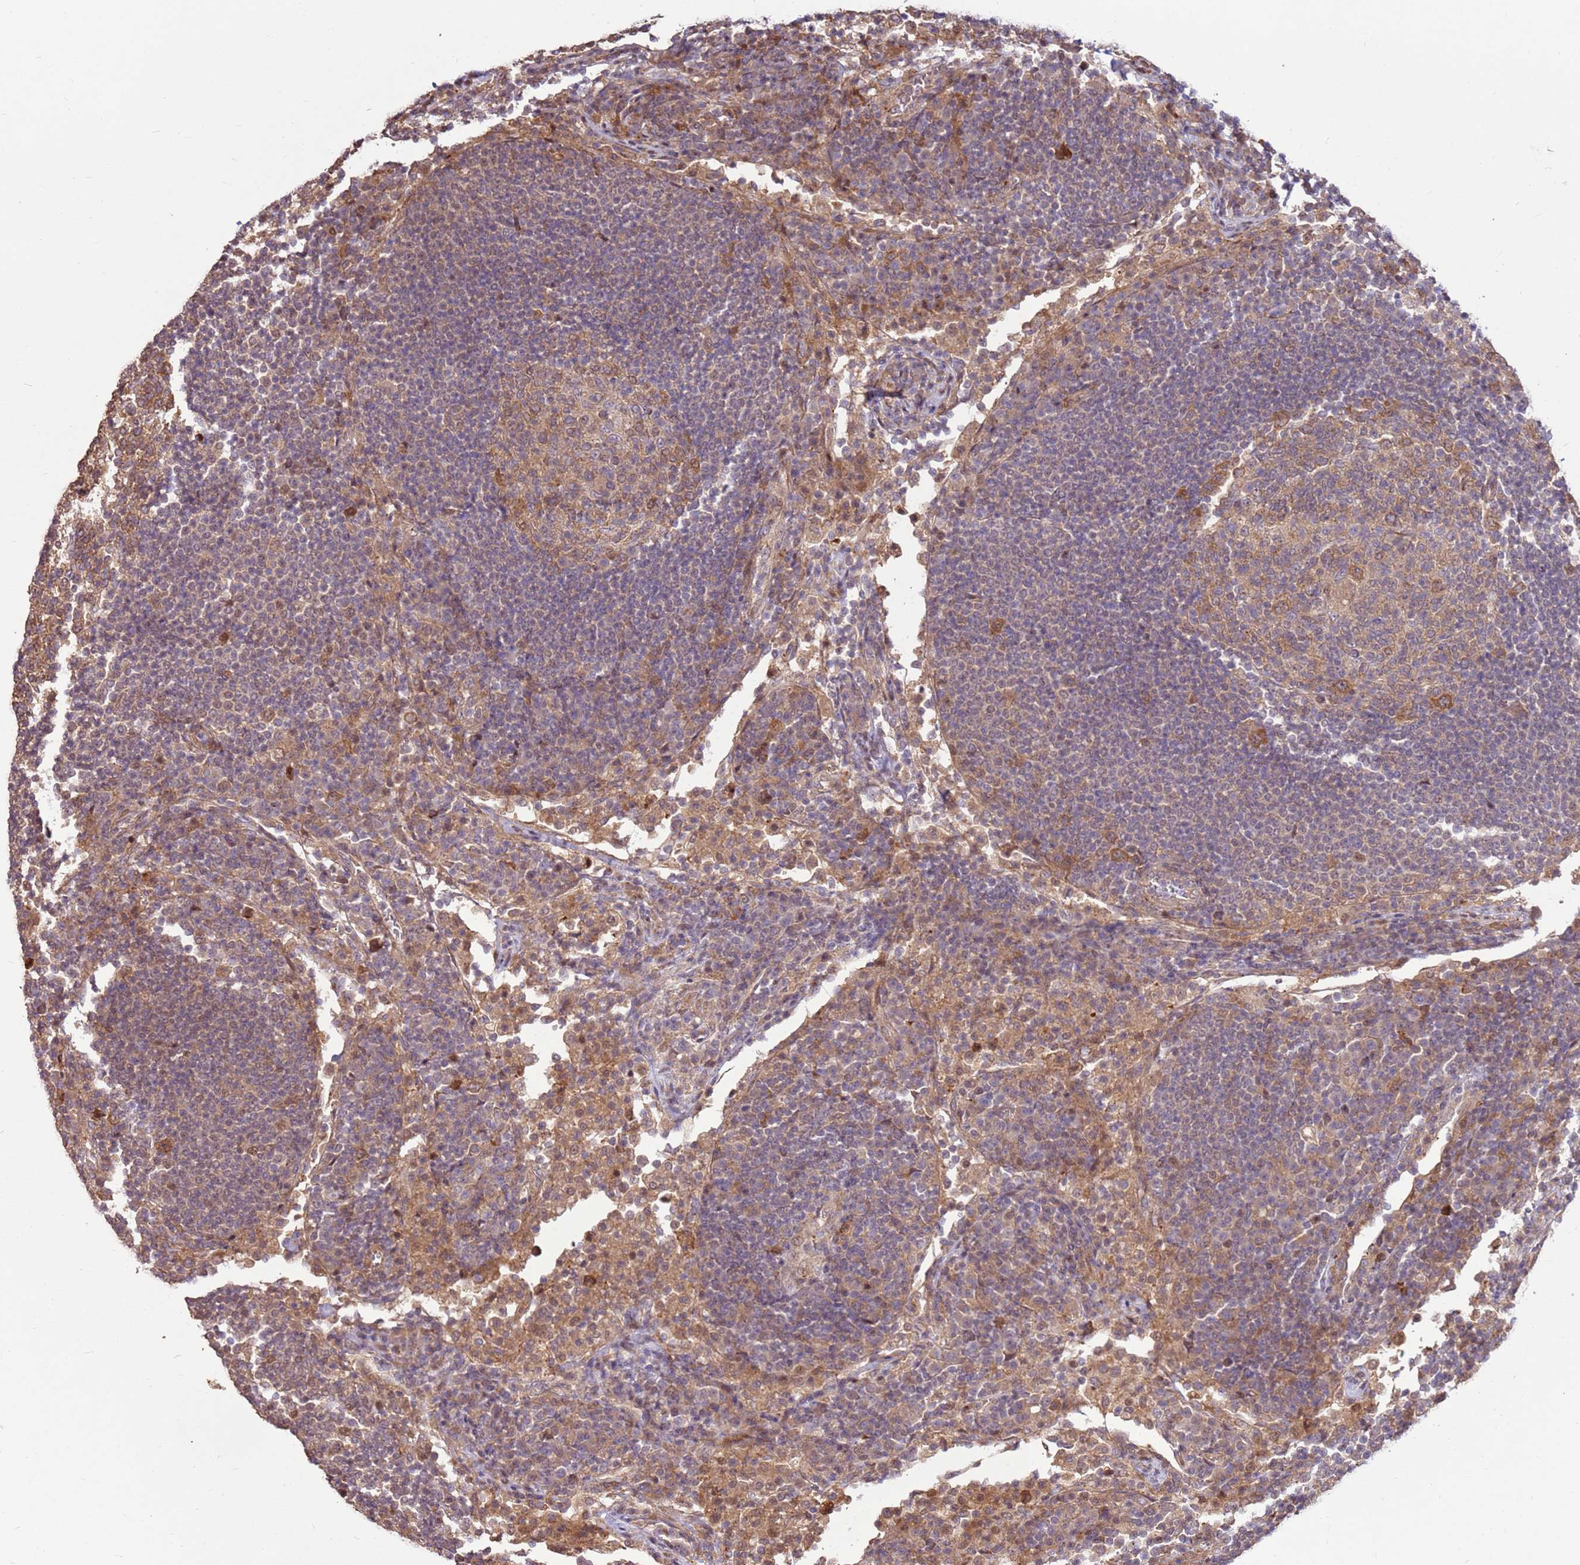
{"staining": {"intensity": "weak", "quantity": ">75%", "location": "cytoplasmic/membranous,nuclear"}, "tissue": "lymph node", "cell_type": "Germinal center cells", "image_type": "normal", "snomed": [{"axis": "morphology", "description": "Normal tissue, NOS"}, {"axis": "topography", "description": "Lymph node"}], "caption": "Immunohistochemistry (IHC) micrograph of unremarkable human lymph node stained for a protein (brown), which demonstrates low levels of weak cytoplasmic/membranous,nuclear staining in approximately >75% of germinal center cells.", "gene": "CCDC112", "patient": {"sex": "female", "age": 53}}